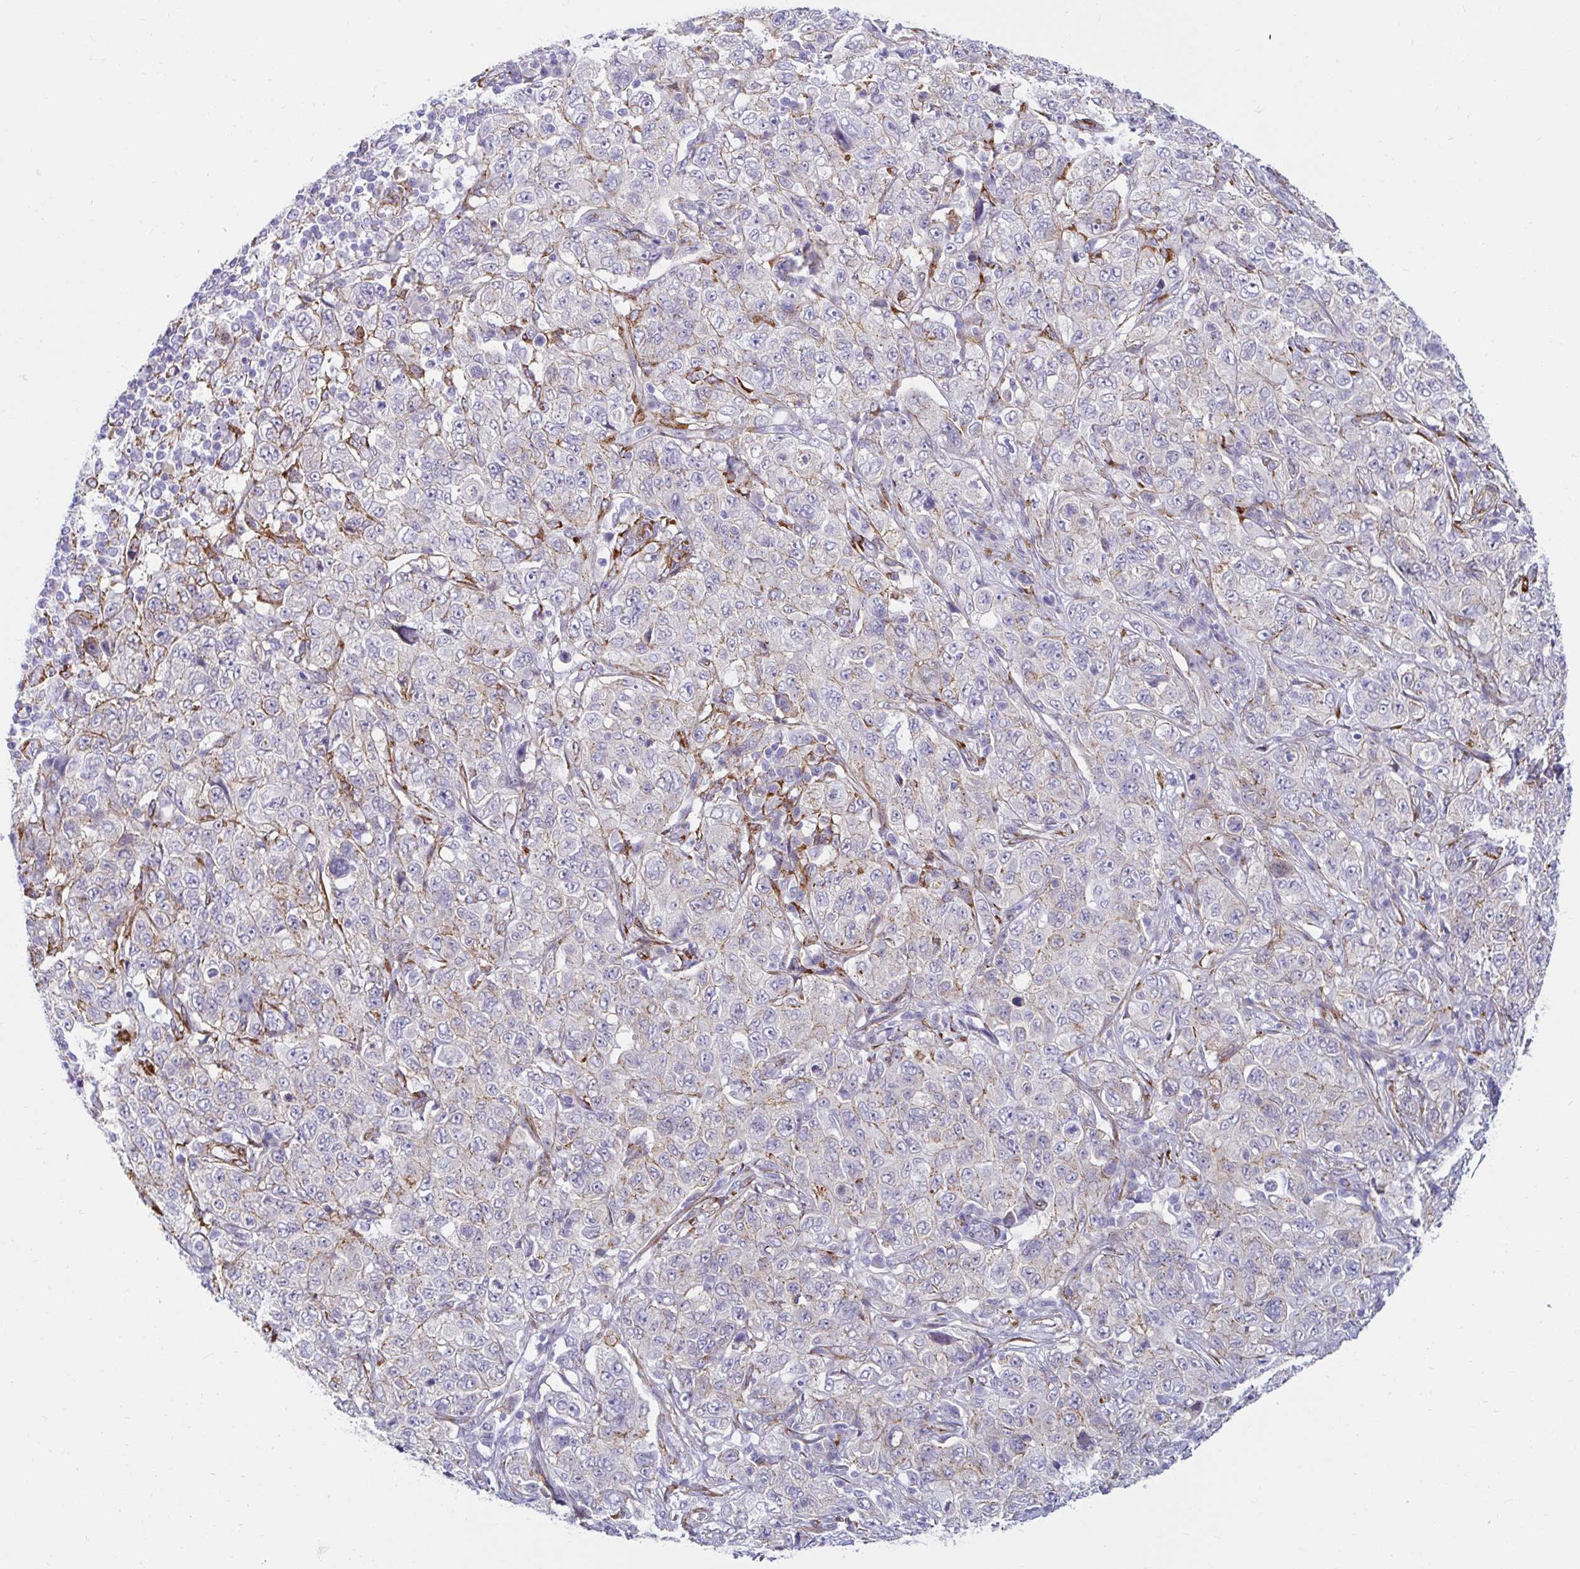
{"staining": {"intensity": "negative", "quantity": "none", "location": "none"}, "tissue": "pancreatic cancer", "cell_type": "Tumor cells", "image_type": "cancer", "snomed": [{"axis": "morphology", "description": "Adenocarcinoma, NOS"}, {"axis": "topography", "description": "Pancreas"}], "caption": "Immunohistochemistry photomicrograph of pancreatic adenocarcinoma stained for a protein (brown), which shows no staining in tumor cells.", "gene": "ANKRD62", "patient": {"sex": "male", "age": 68}}